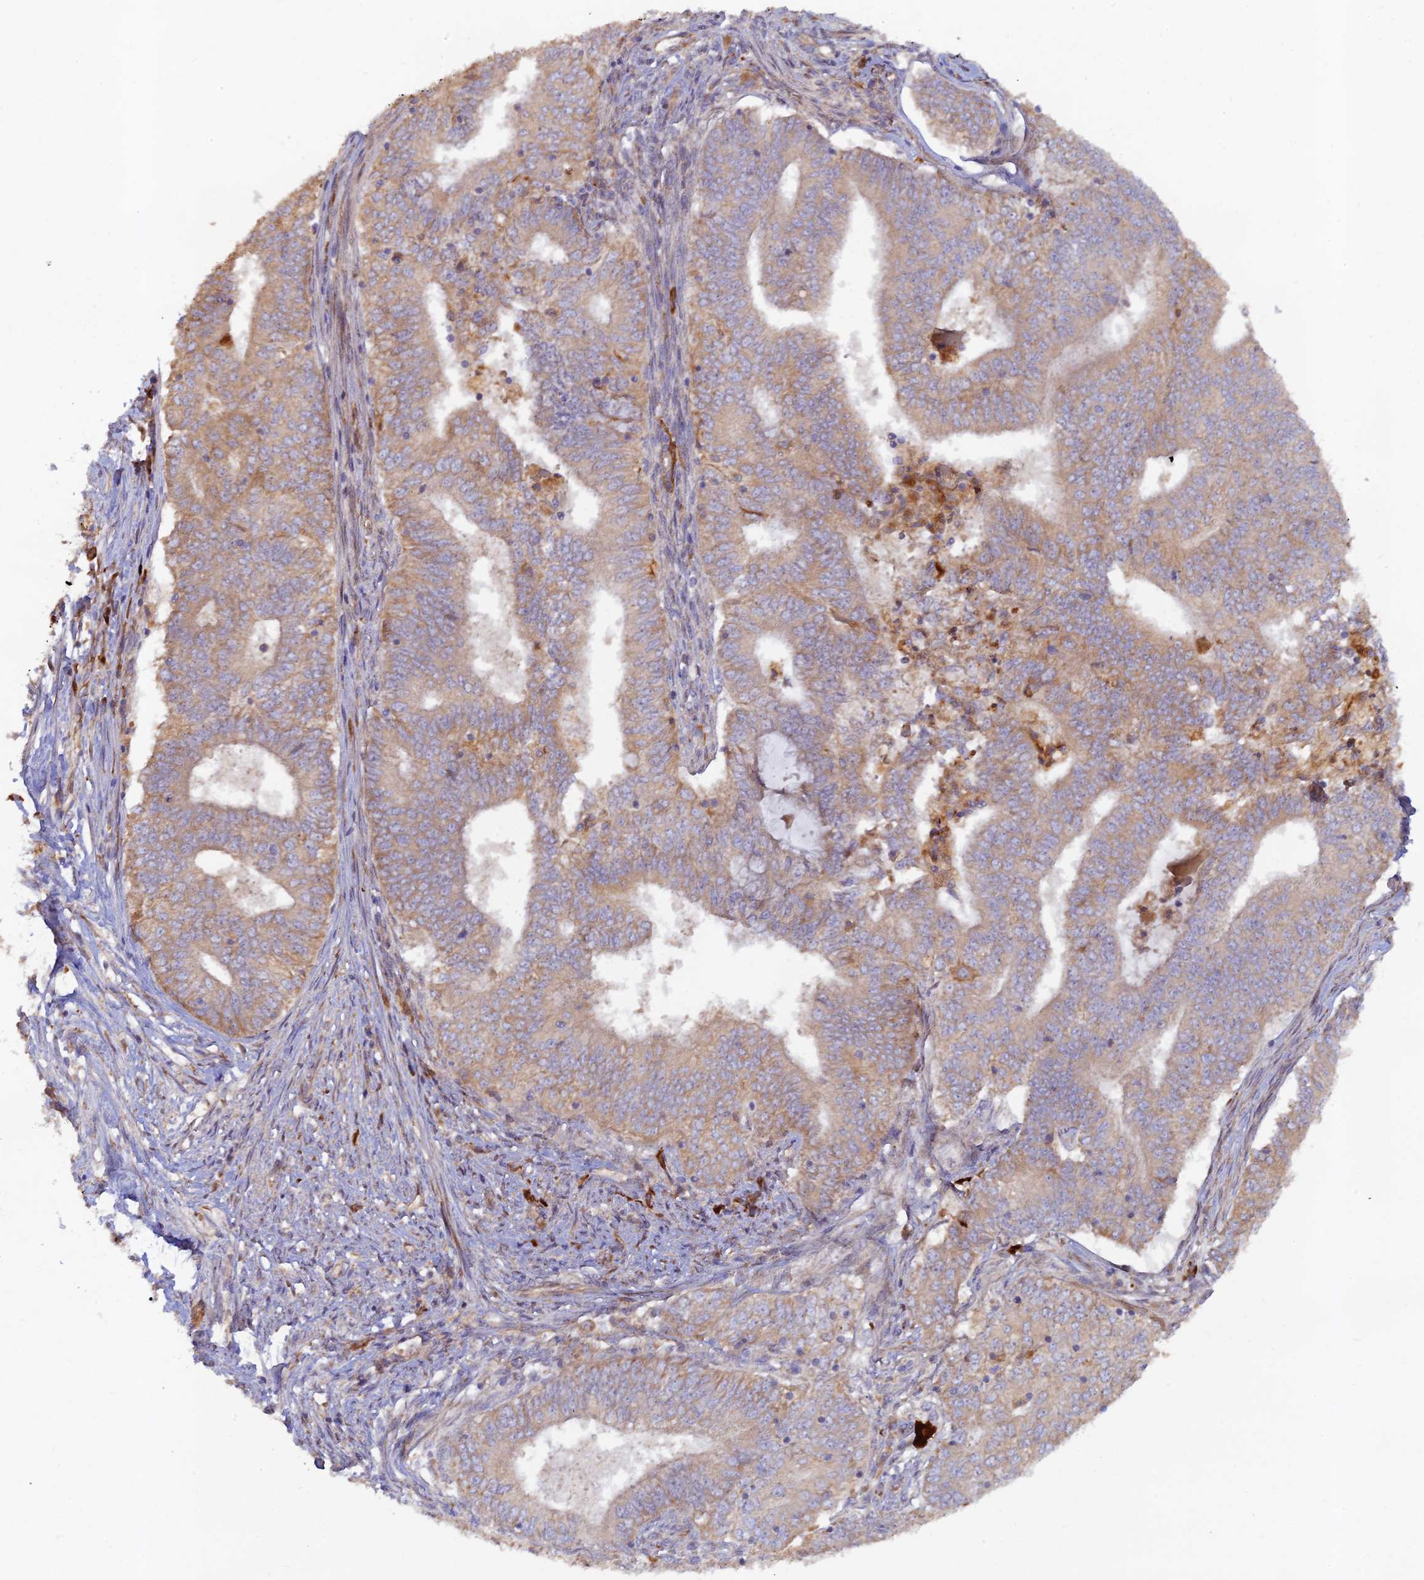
{"staining": {"intensity": "moderate", "quantity": "25%-75%", "location": "cytoplasmic/membranous"}, "tissue": "endometrial cancer", "cell_type": "Tumor cells", "image_type": "cancer", "snomed": [{"axis": "morphology", "description": "Adenocarcinoma, NOS"}, {"axis": "topography", "description": "Endometrium"}], "caption": "The image displays staining of endometrial adenocarcinoma, revealing moderate cytoplasmic/membranous protein expression (brown color) within tumor cells.", "gene": "GMCL1", "patient": {"sex": "female", "age": 62}}